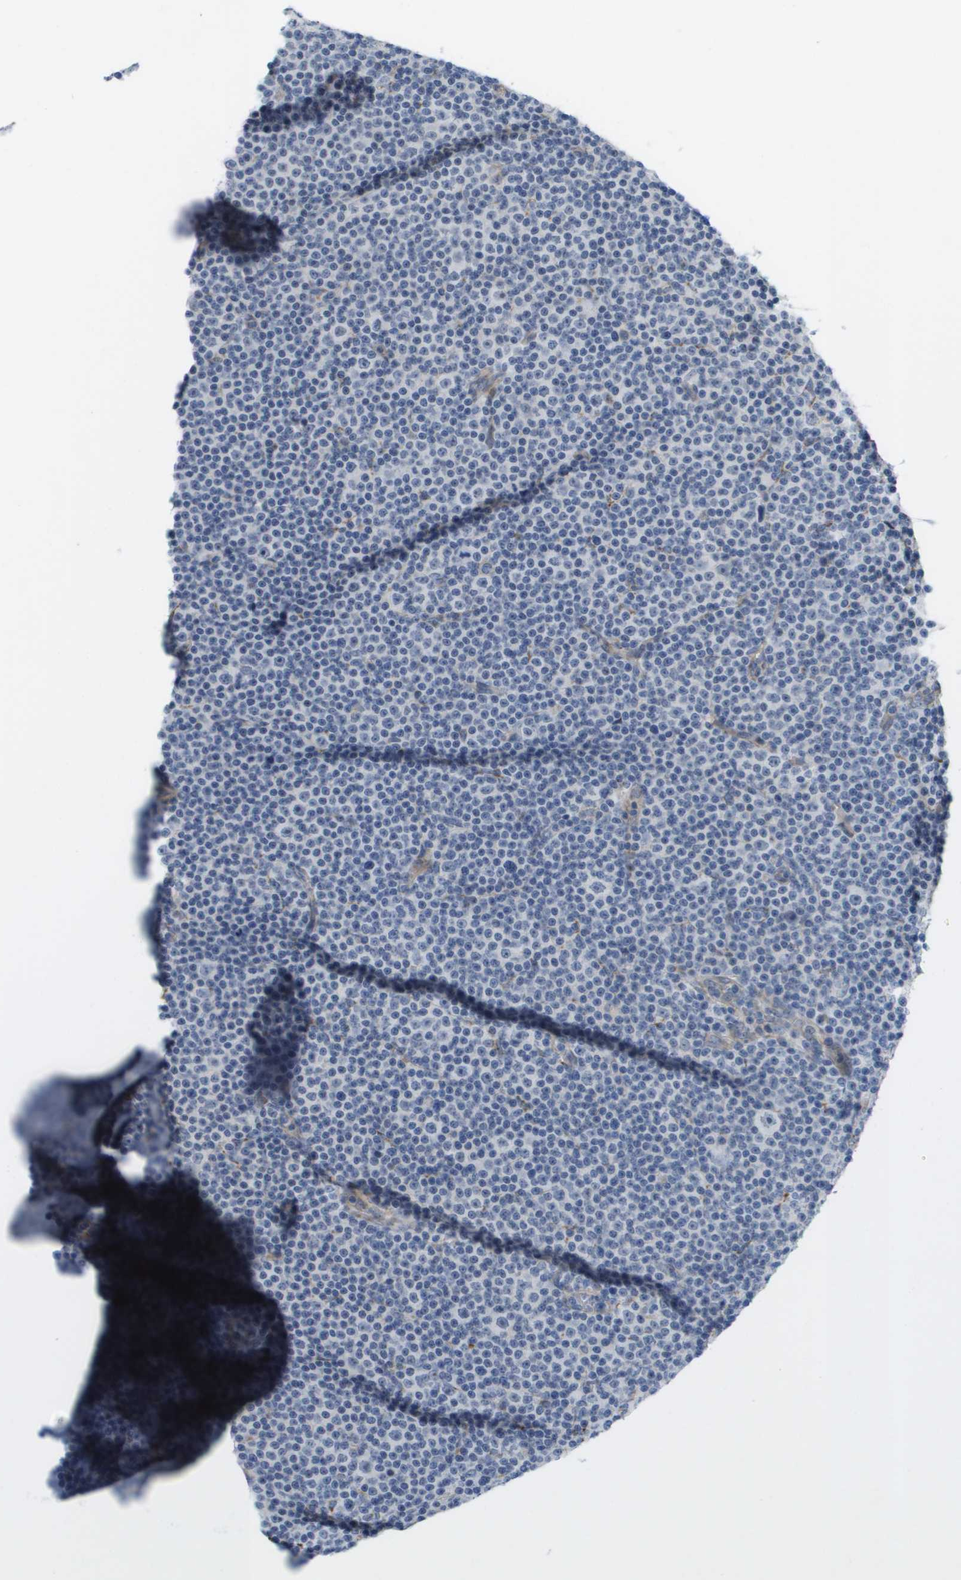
{"staining": {"intensity": "negative", "quantity": "none", "location": "none"}, "tissue": "lymphoma", "cell_type": "Tumor cells", "image_type": "cancer", "snomed": [{"axis": "morphology", "description": "Malignant lymphoma, non-Hodgkin's type, Low grade"}, {"axis": "topography", "description": "Lymph node"}], "caption": "Immunohistochemistry of human malignant lymphoma, non-Hodgkin's type (low-grade) demonstrates no positivity in tumor cells.", "gene": "MTARC2", "patient": {"sex": "female", "age": 67}}